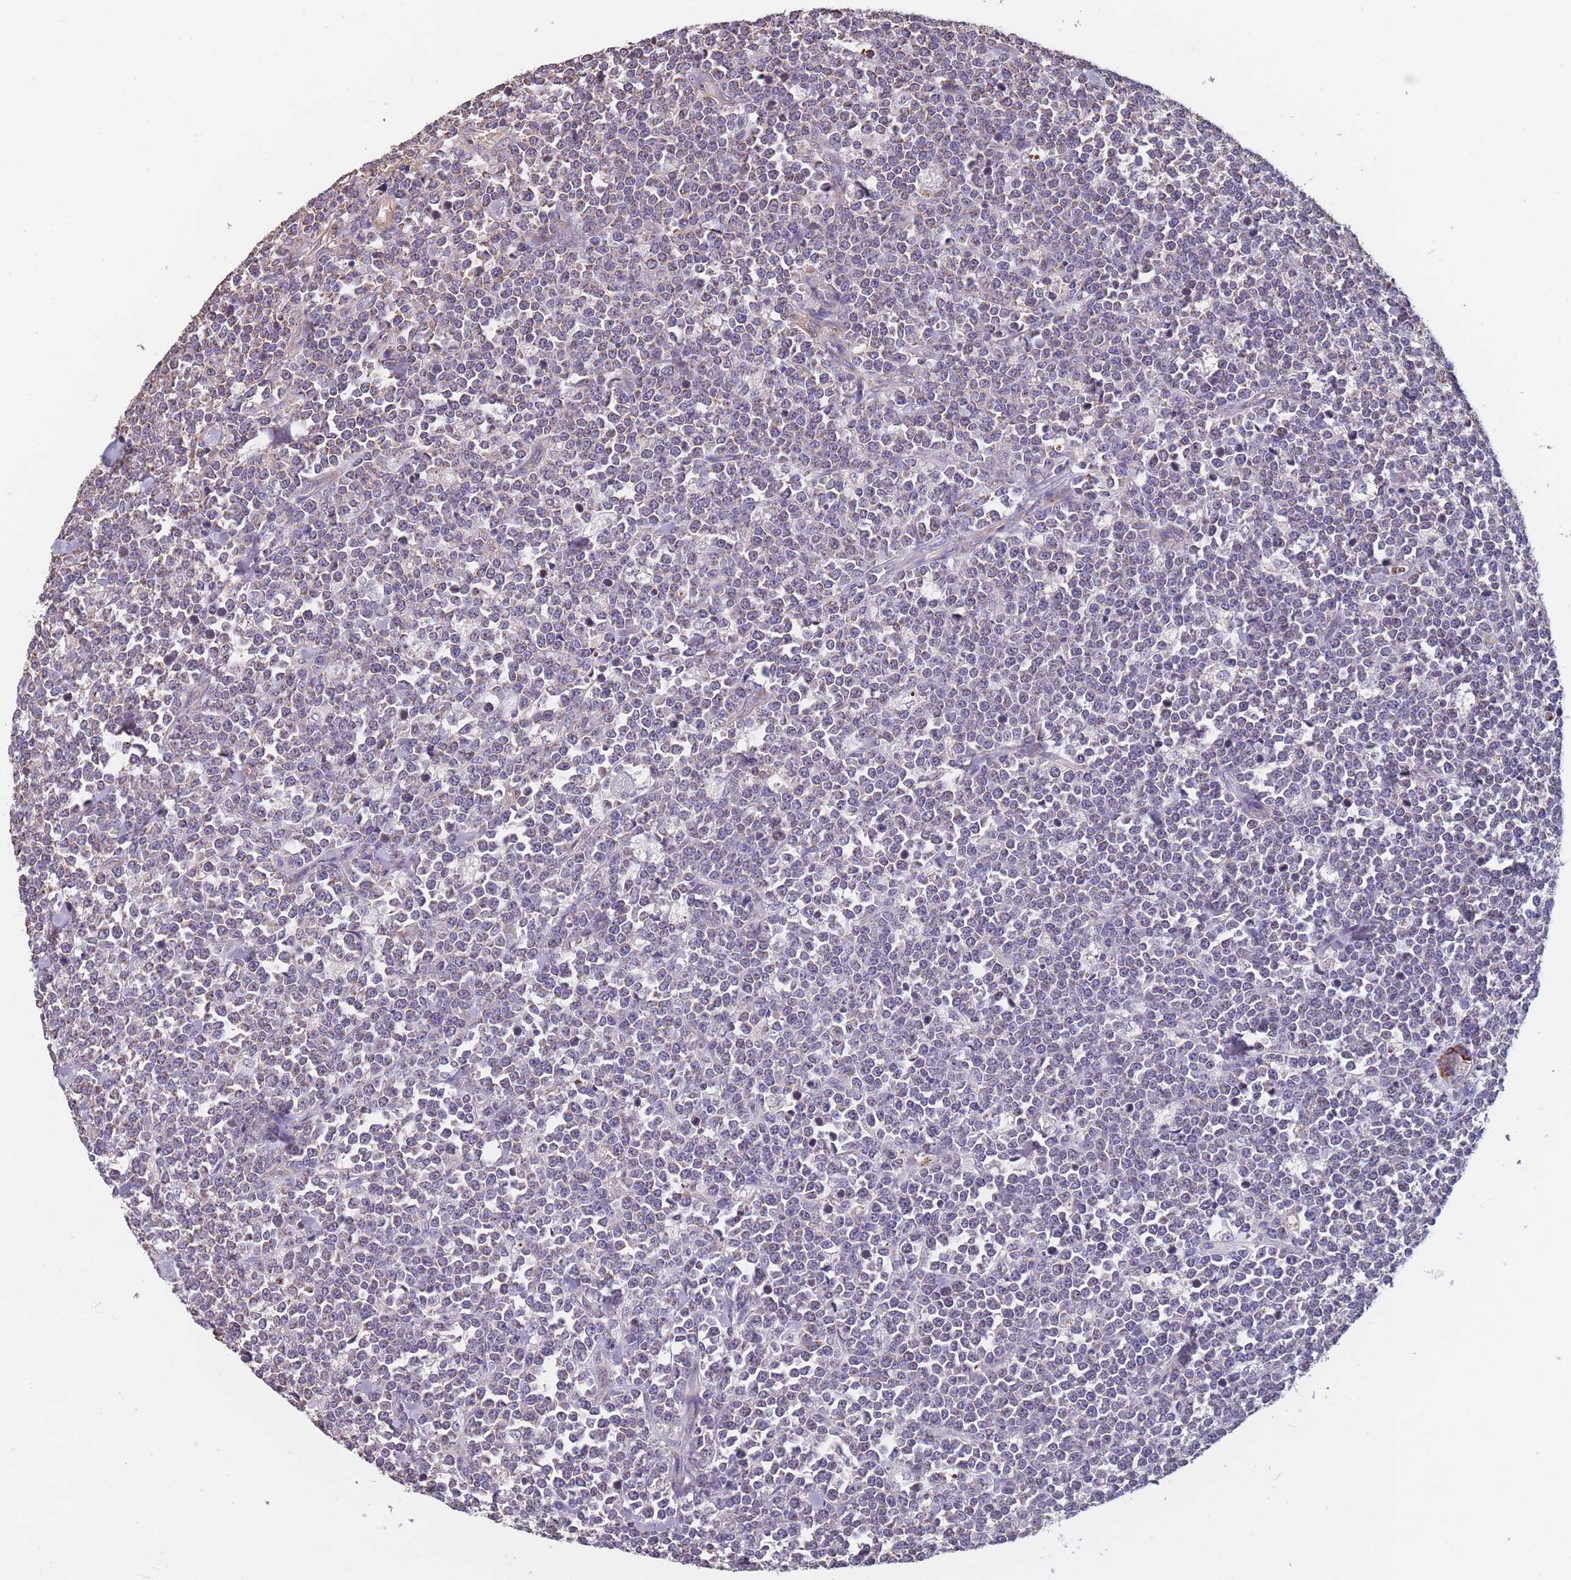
{"staining": {"intensity": "weak", "quantity": "25%-75%", "location": "cytoplasmic/membranous"}, "tissue": "lymphoma", "cell_type": "Tumor cells", "image_type": "cancer", "snomed": [{"axis": "morphology", "description": "Malignant lymphoma, non-Hodgkin's type, High grade"}, {"axis": "topography", "description": "Small intestine"}, {"axis": "topography", "description": "Colon"}], "caption": "Immunohistochemistry micrograph of neoplastic tissue: human lymphoma stained using immunohistochemistry demonstrates low levels of weak protein expression localized specifically in the cytoplasmic/membranous of tumor cells, appearing as a cytoplasmic/membranous brown color.", "gene": "TOMM40L", "patient": {"sex": "male", "age": 8}}